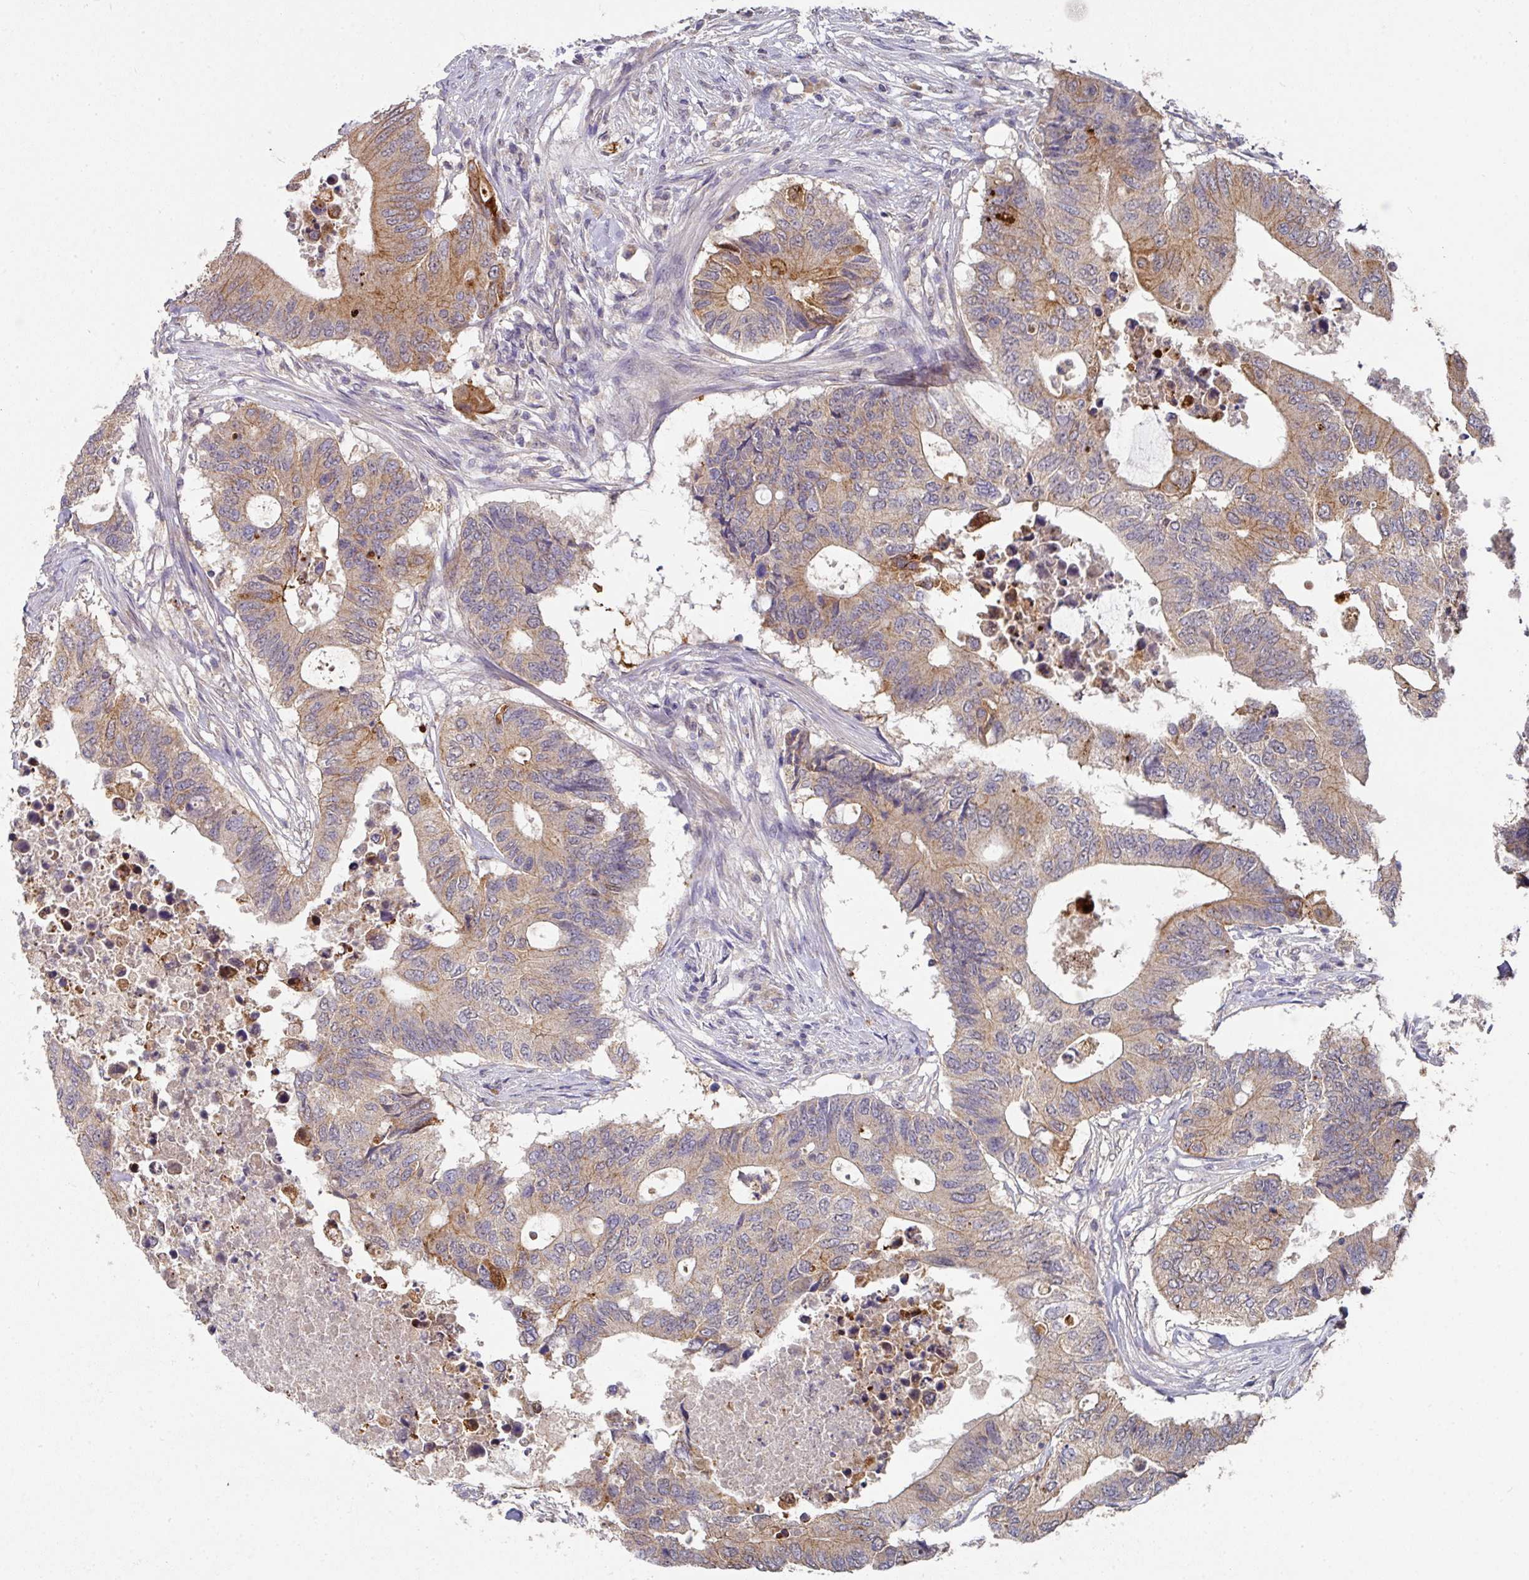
{"staining": {"intensity": "moderate", "quantity": "25%-75%", "location": "cytoplasmic/membranous"}, "tissue": "colorectal cancer", "cell_type": "Tumor cells", "image_type": "cancer", "snomed": [{"axis": "morphology", "description": "Adenocarcinoma, NOS"}, {"axis": "topography", "description": "Colon"}], "caption": "Tumor cells demonstrate moderate cytoplasmic/membranous positivity in about 25%-75% of cells in adenocarcinoma (colorectal).", "gene": "EXTL3", "patient": {"sex": "male", "age": 71}}